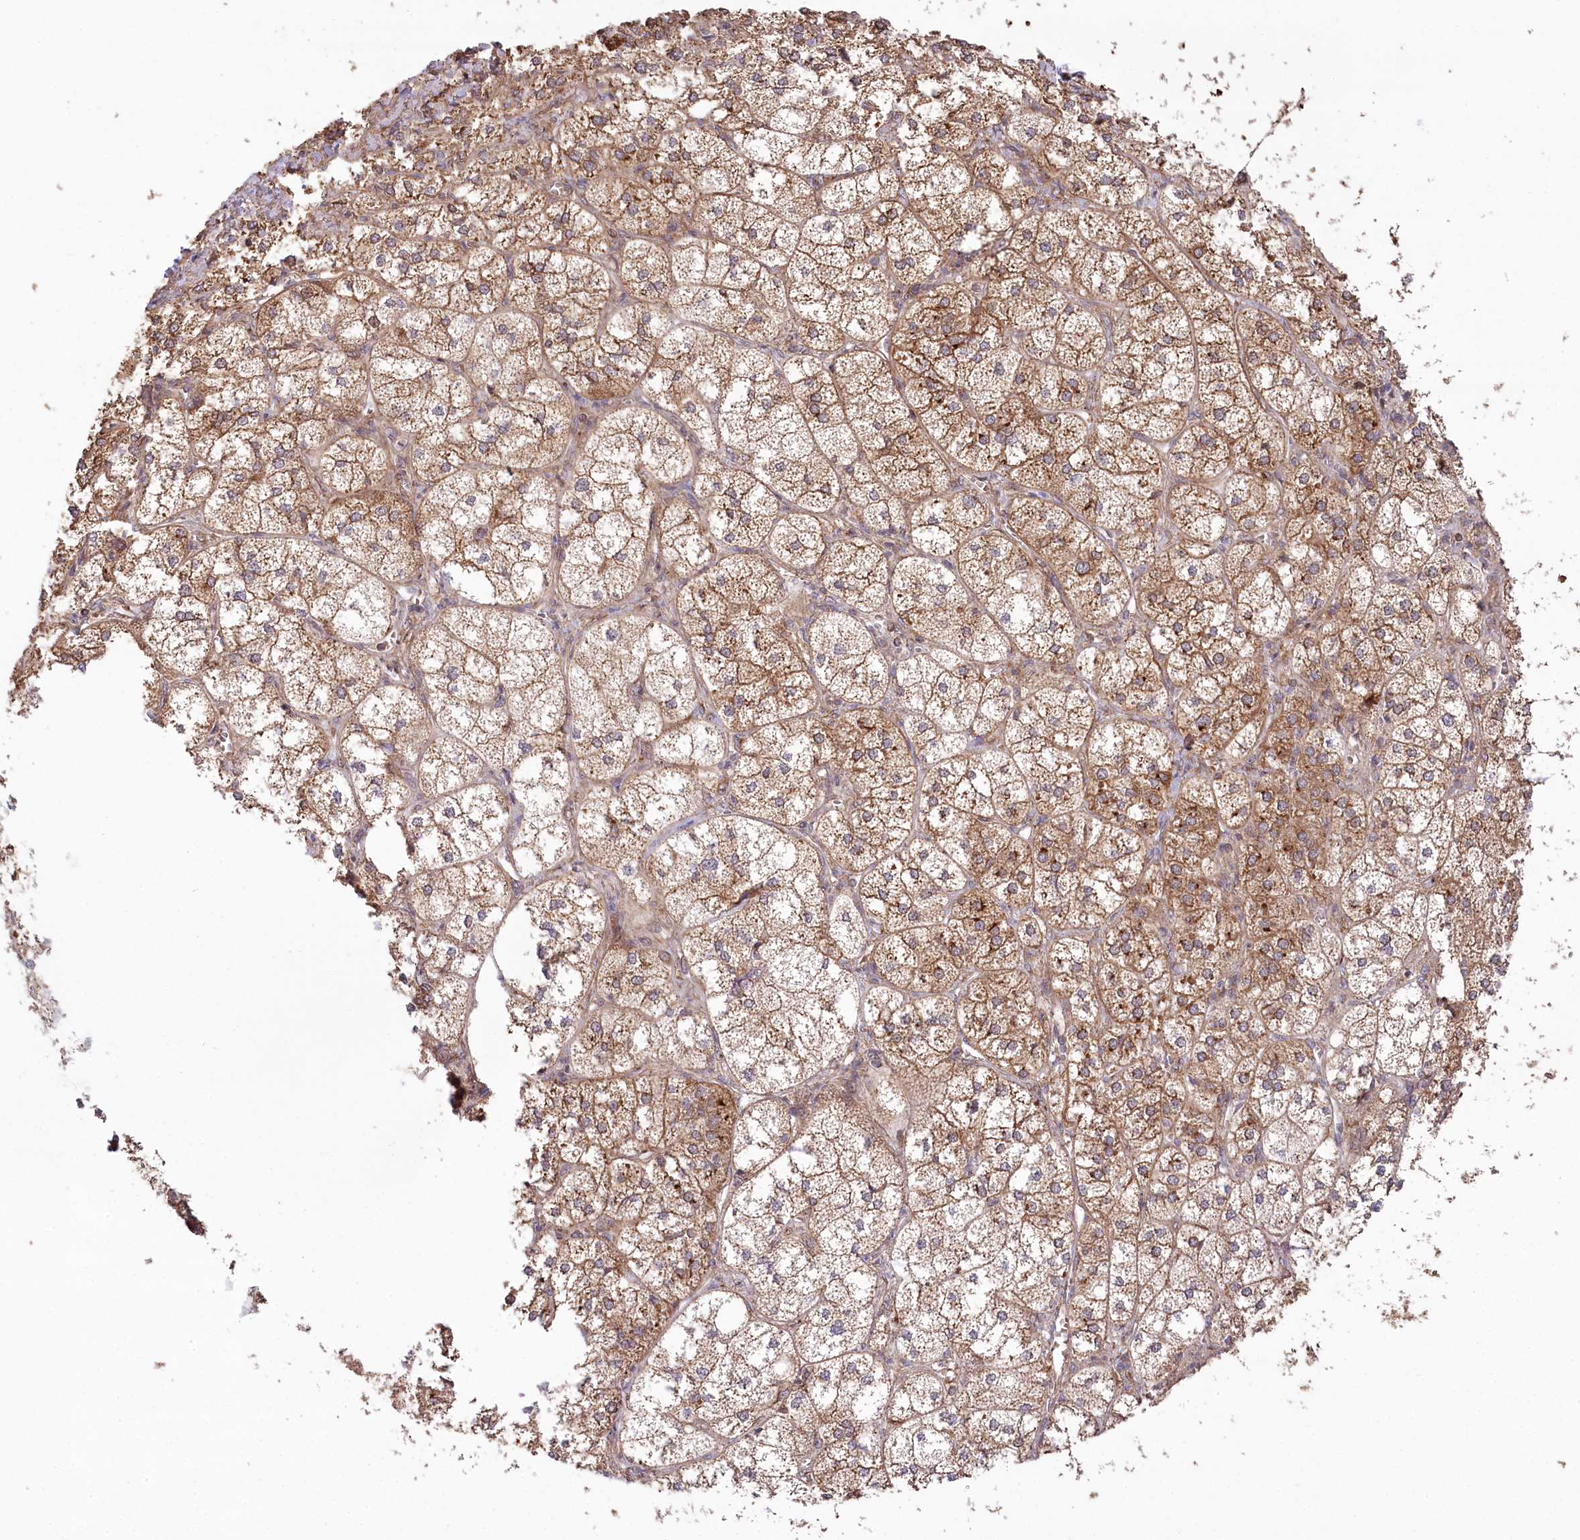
{"staining": {"intensity": "strong", "quantity": ">75%", "location": "cytoplasmic/membranous"}, "tissue": "adrenal gland", "cell_type": "Glandular cells", "image_type": "normal", "snomed": [{"axis": "morphology", "description": "Normal tissue, NOS"}, {"axis": "topography", "description": "Adrenal gland"}], "caption": "This is an image of immunohistochemistry staining of unremarkable adrenal gland, which shows strong positivity in the cytoplasmic/membranous of glandular cells.", "gene": "CCDC91", "patient": {"sex": "female", "age": 61}}